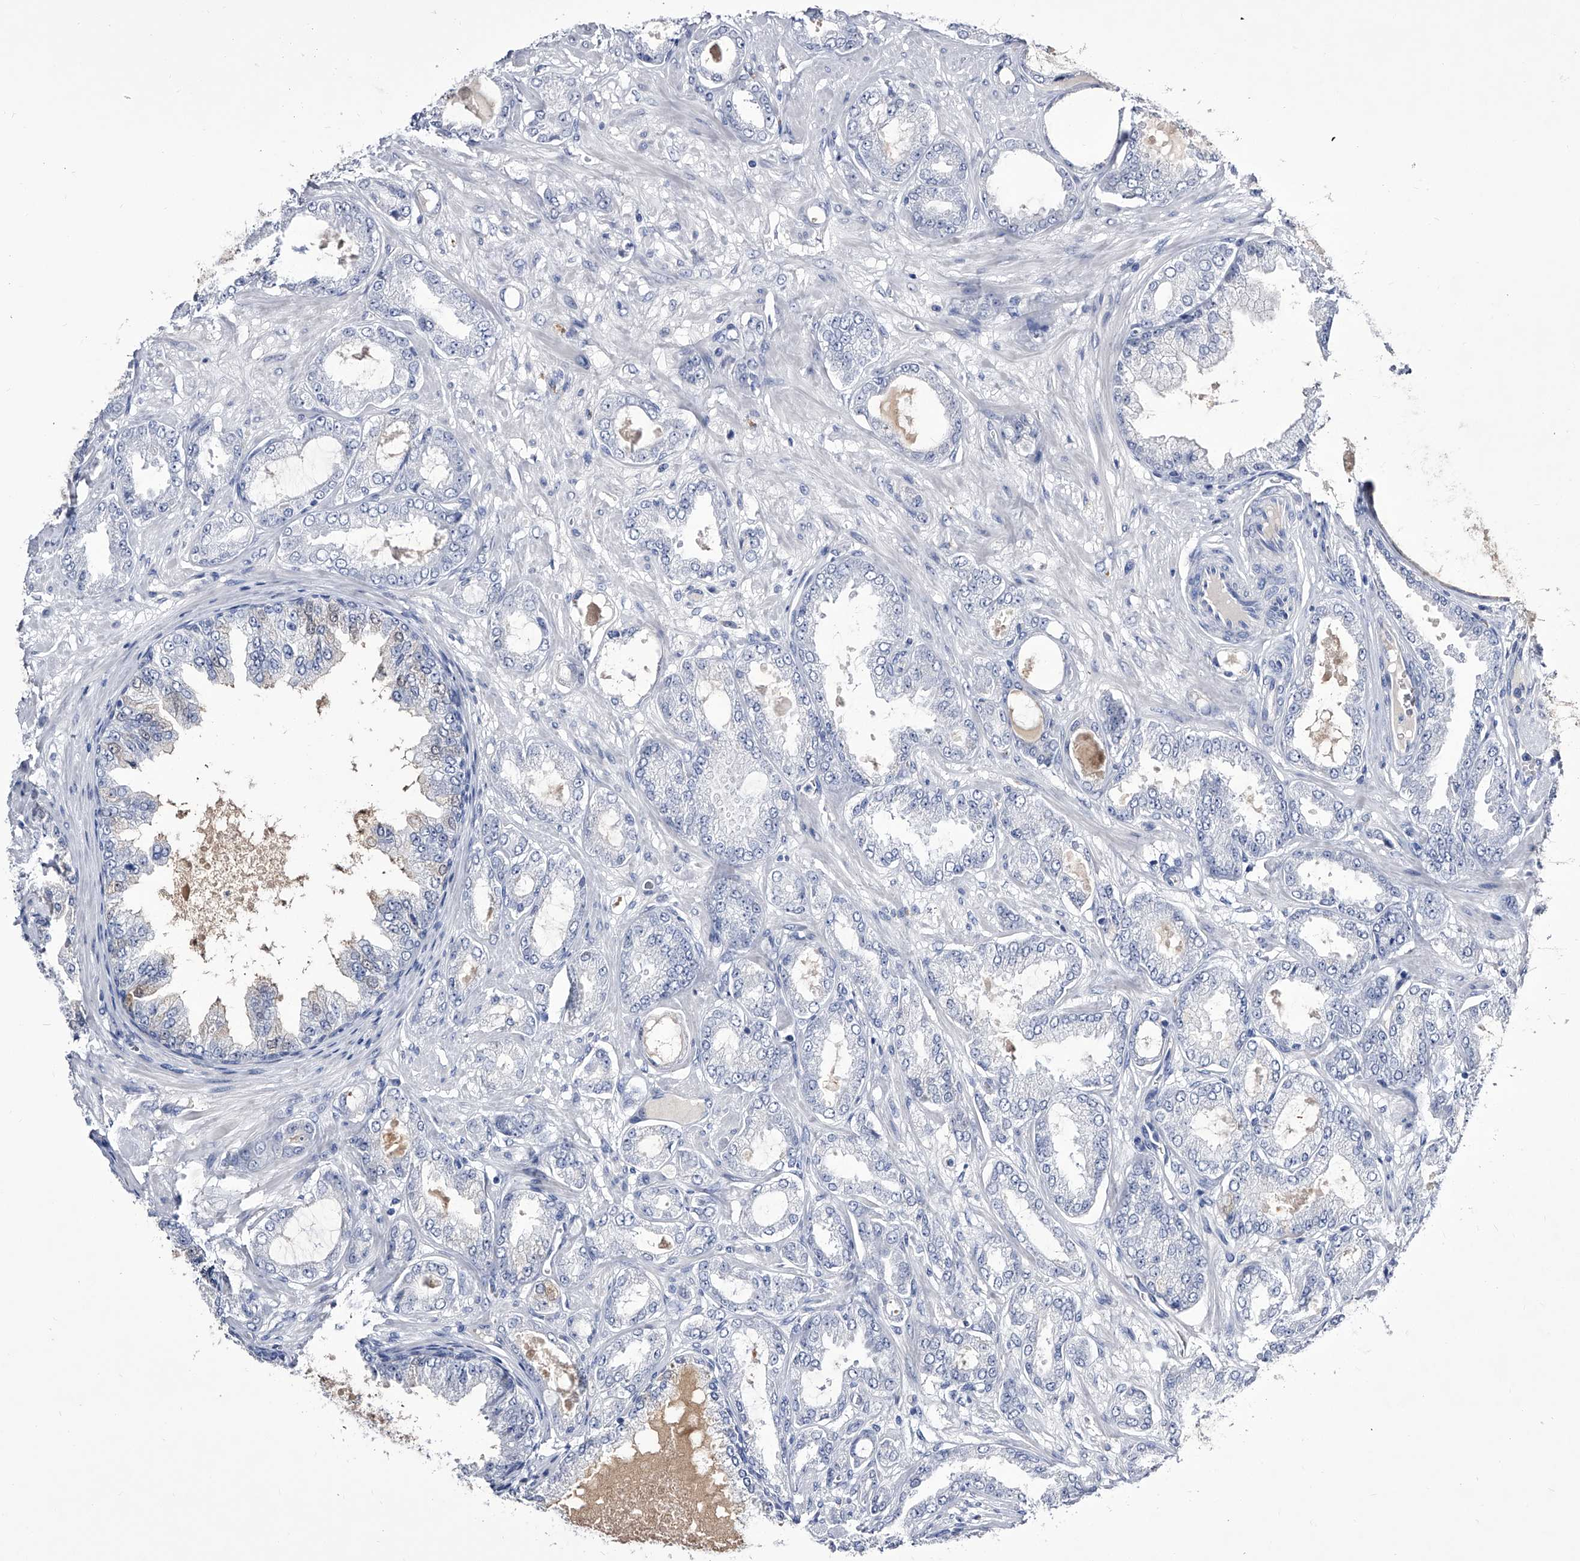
{"staining": {"intensity": "negative", "quantity": "none", "location": "none"}, "tissue": "prostate cancer", "cell_type": "Tumor cells", "image_type": "cancer", "snomed": [{"axis": "morphology", "description": "Adenocarcinoma, Low grade"}, {"axis": "topography", "description": "Prostate"}], "caption": "This is an immunohistochemistry (IHC) photomicrograph of prostate cancer (adenocarcinoma (low-grade)). There is no positivity in tumor cells.", "gene": "CRISP2", "patient": {"sex": "male", "age": 63}}